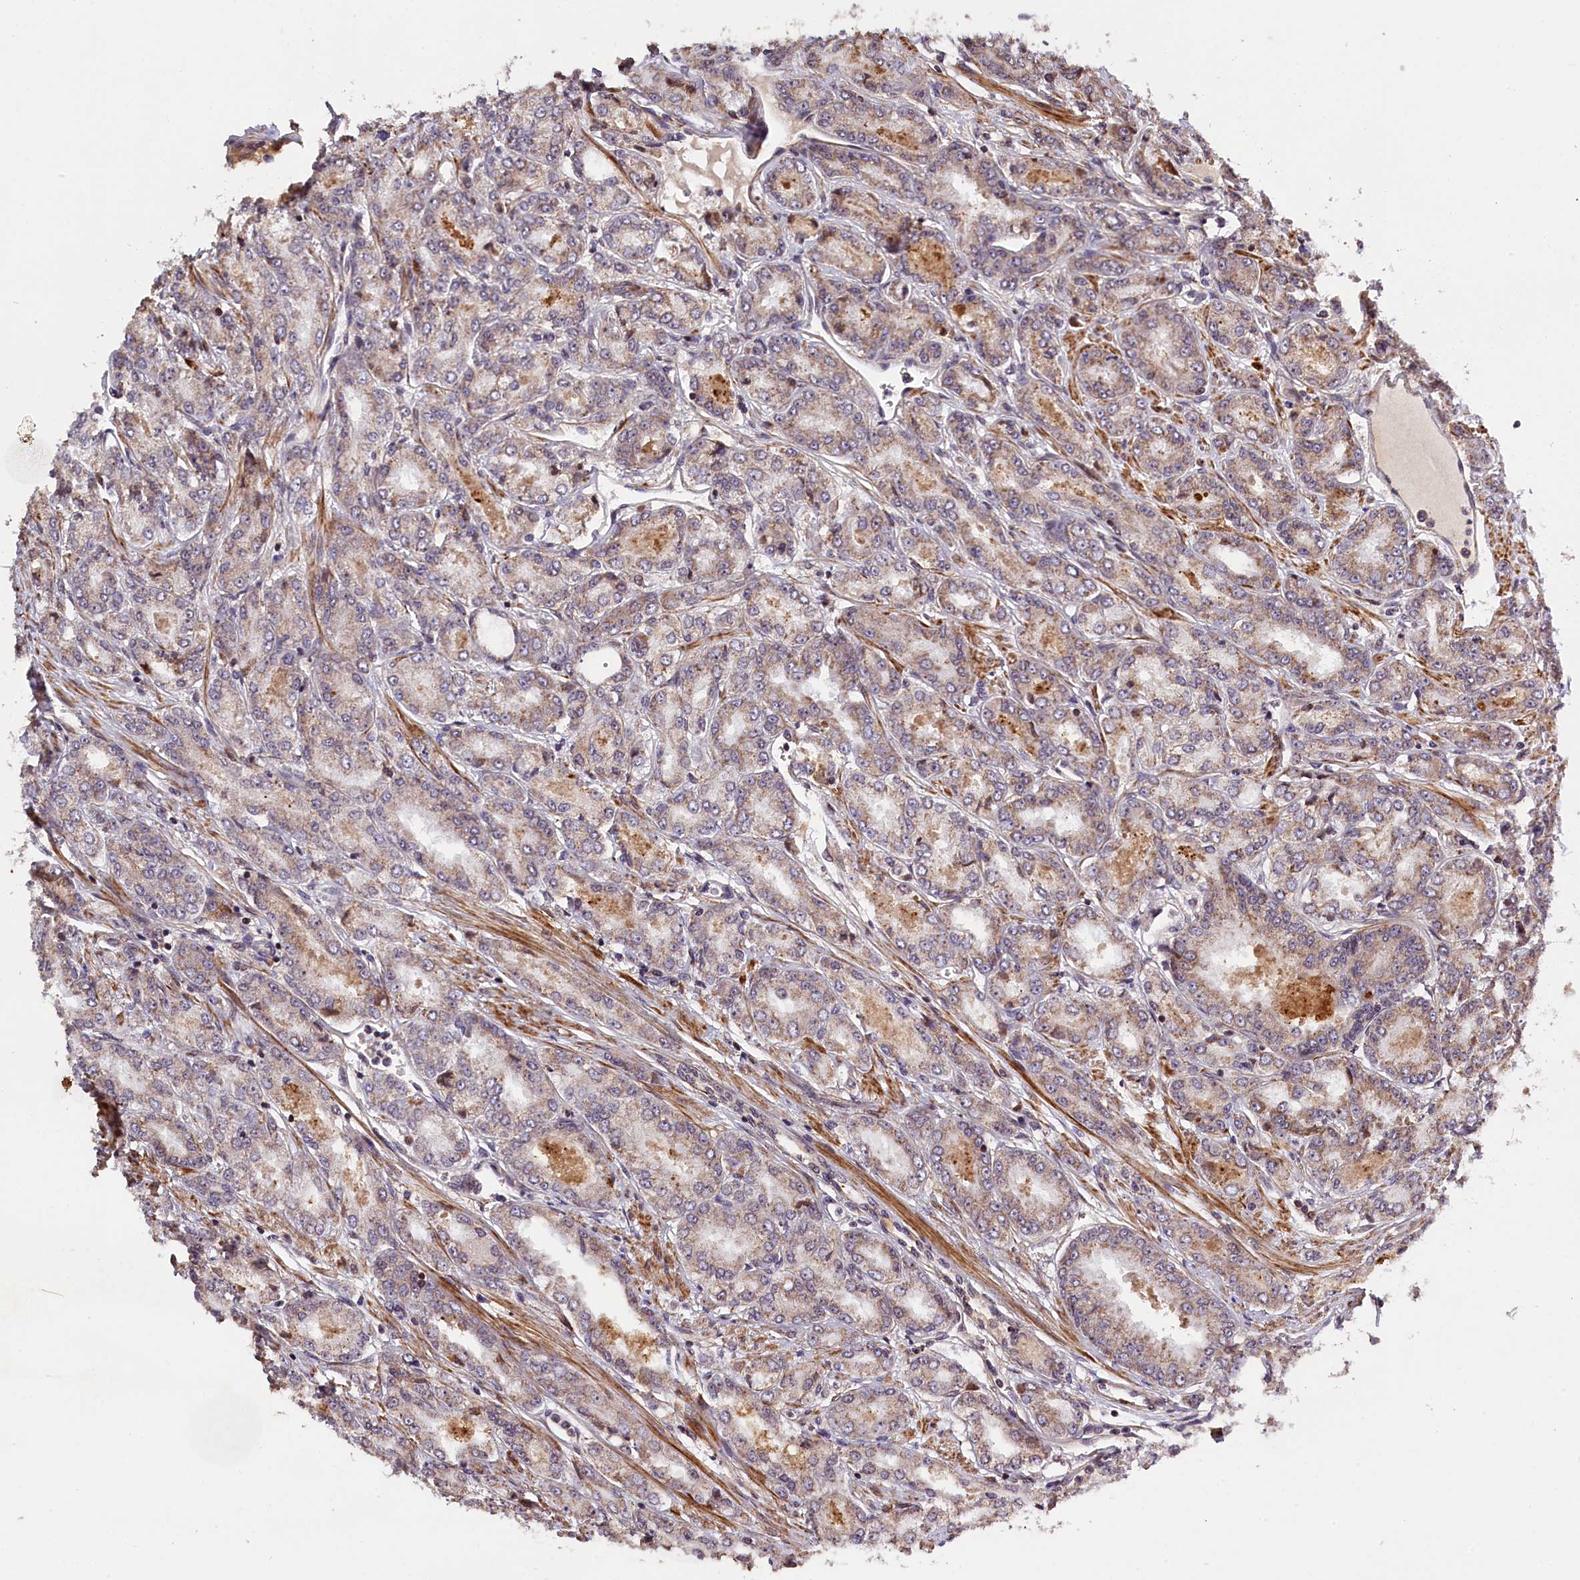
{"staining": {"intensity": "weak", "quantity": "25%-75%", "location": "cytoplasmic/membranous"}, "tissue": "prostate cancer", "cell_type": "Tumor cells", "image_type": "cancer", "snomed": [{"axis": "morphology", "description": "Adenocarcinoma, High grade"}, {"axis": "topography", "description": "Prostate"}], "caption": "Tumor cells reveal weak cytoplasmic/membranous staining in approximately 25%-75% of cells in prostate cancer (adenocarcinoma (high-grade)).", "gene": "ZNF480", "patient": {"sex": "male", "age": 74}}